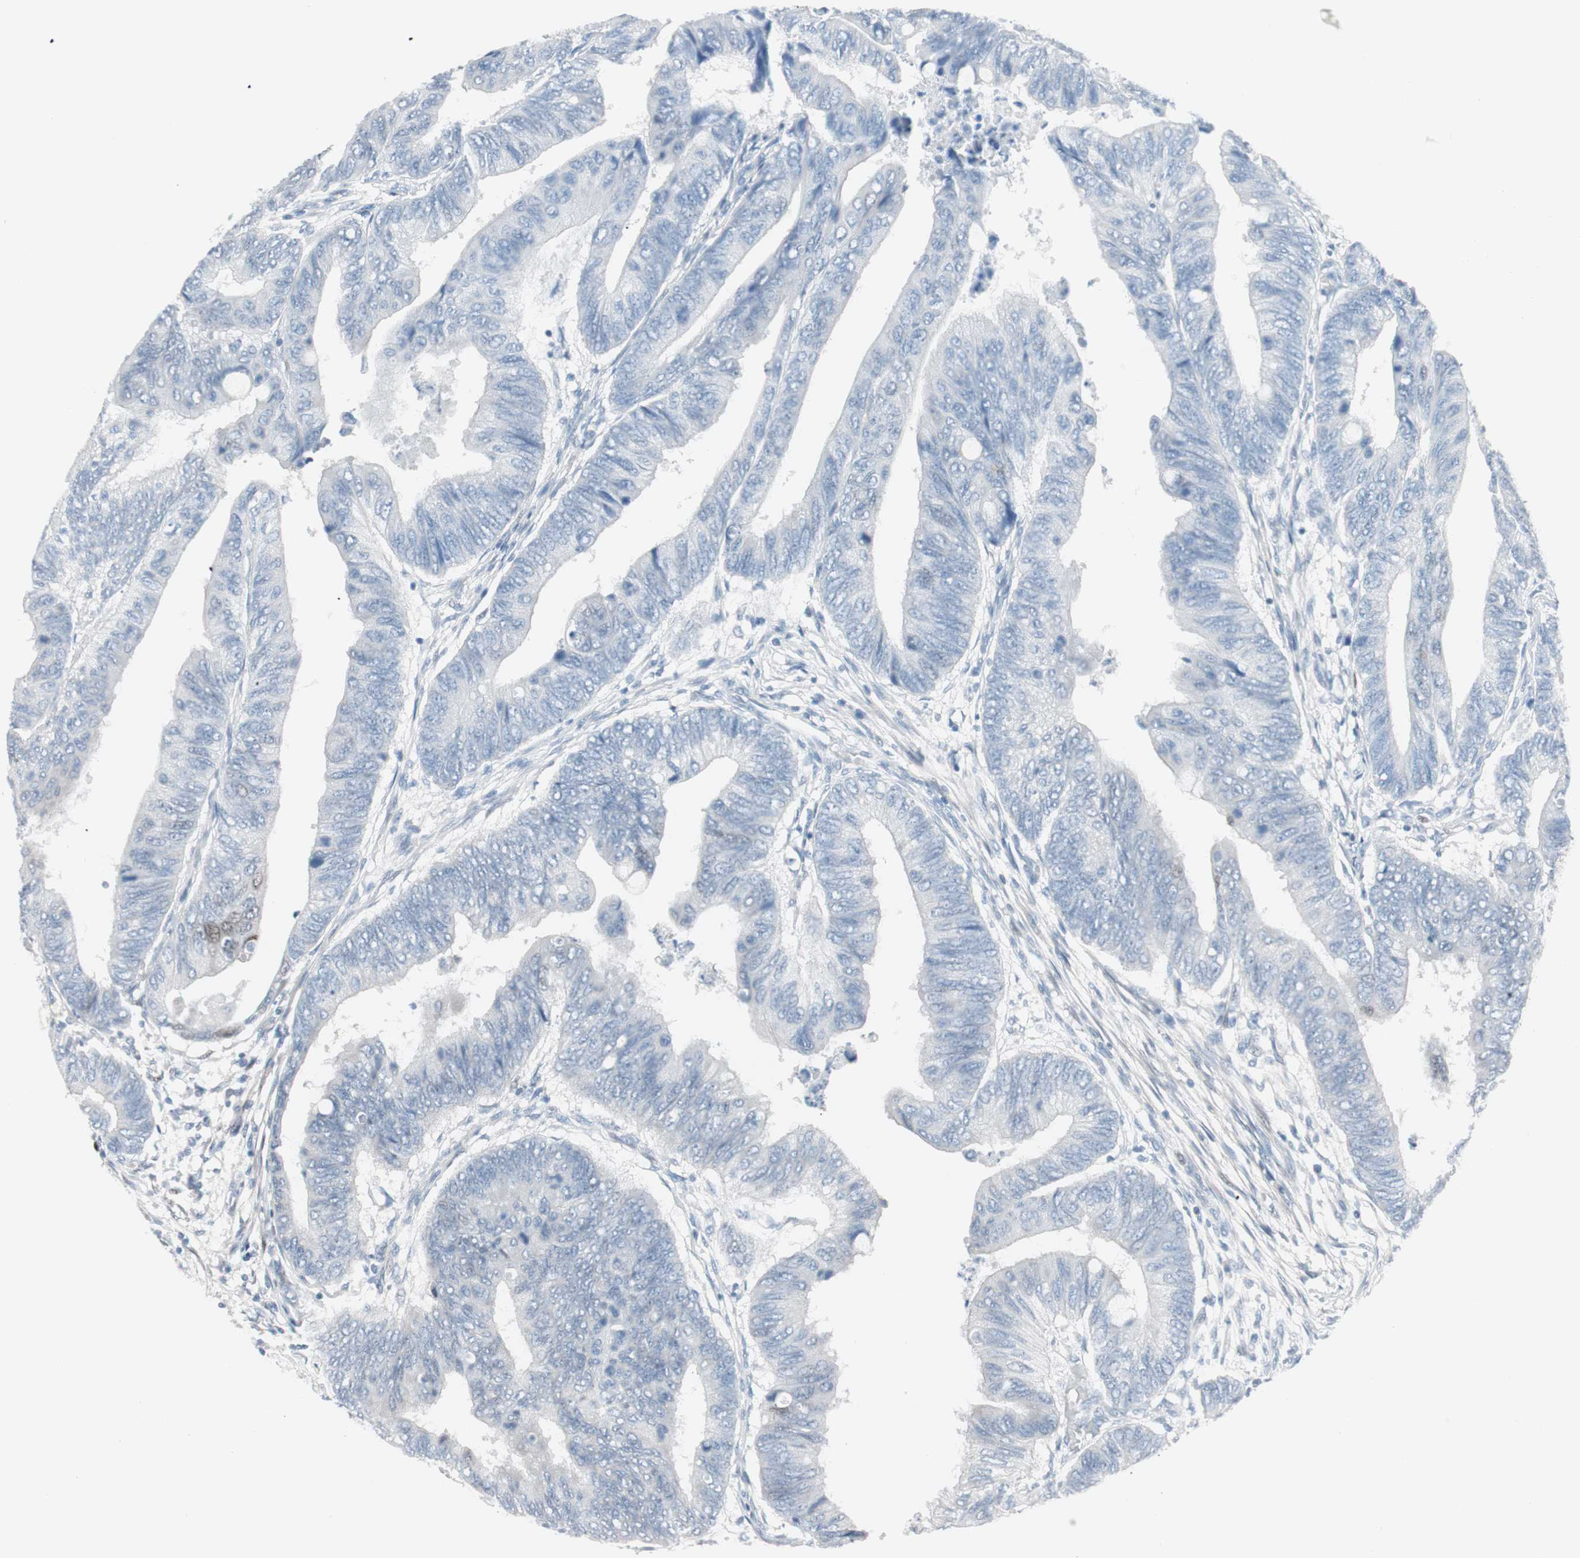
{"staining": {"intensity": "negative", "quantity": "none", "location": "none"}, "tissue": "colorectal cancer", "cell_type": "Tumor cells", "image_type": "cancer", "snomed": [{"axis": "morphology", "description": "Normal tissue, NOS"}, {"axis": "morphology", "description": "Adenocarcinoma, NOS"}, {"axis": "topography", "description": "Rectum"}, {"axis": "topography", "description": "Peripheral nerve tissue"}], "caption": "Photomicrograph shows no protein expression in tumor cells of adenocarcinoma (colorectal) tissue. (IHC, brightfield microscopy, high magnification).", "gene": "FOSL1", "patient": {"sex": "male", "age": 92}}